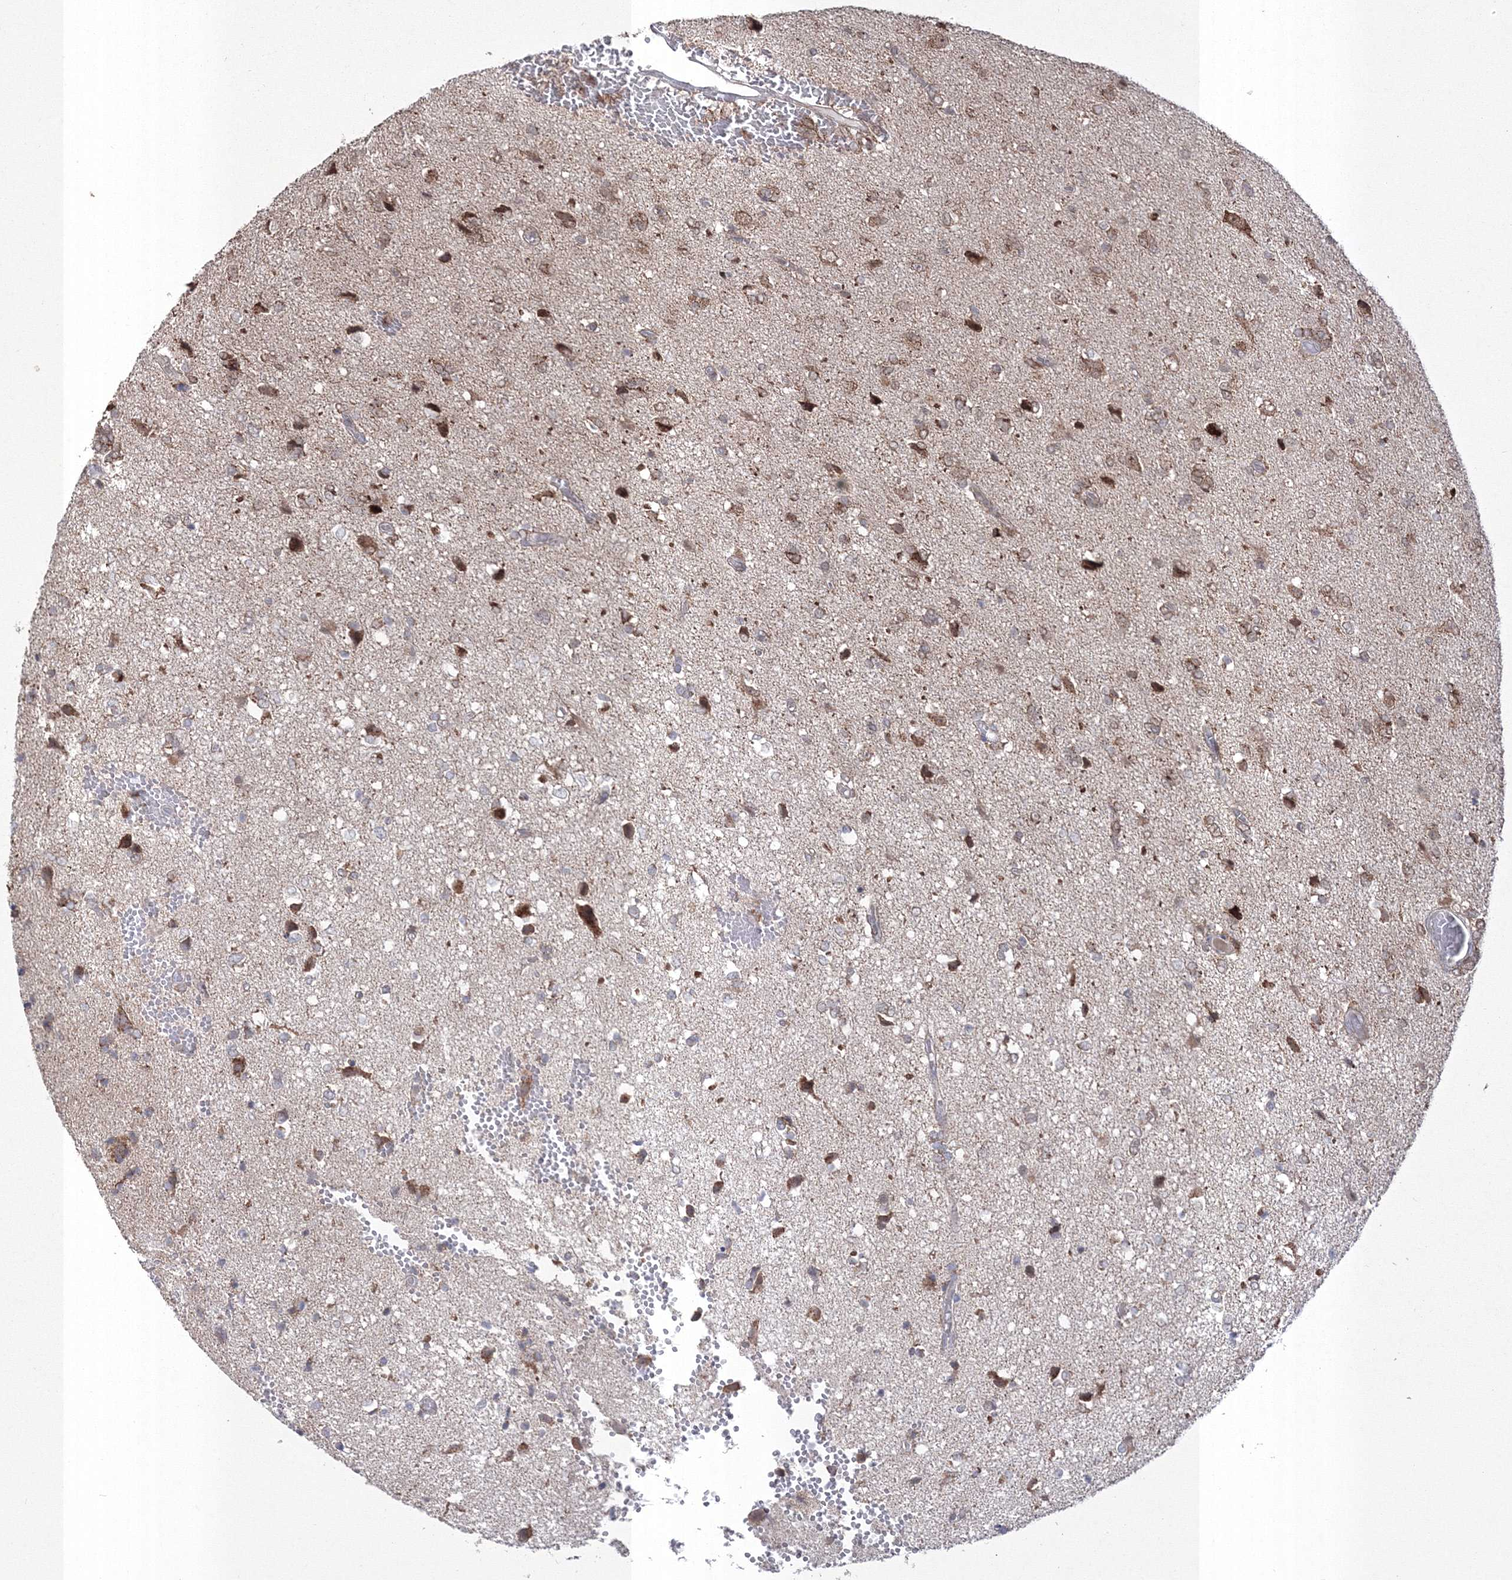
{"staining": {"intensity": "moderate", "quantity": ">75%", "location": "cytoplasmic/membranous,nuclear"}, "tissue": "glioma", "cell_type": "Tumor cells", "image_type": "cancer", "snomed": [{"axis": "morphology", "description": "Glioma, malignant, High grade"}, {"axis": "topography", "description": "Brain"}], "caption": "Malignant glioma (high-grade) stained for a protein (brown) shows moderate cytoplasmic/membranous and nuclear positive positivity in about >75% of tumor cells.", "gene": "GRSF1", "patient": {"sex": "female", "age": 59}}